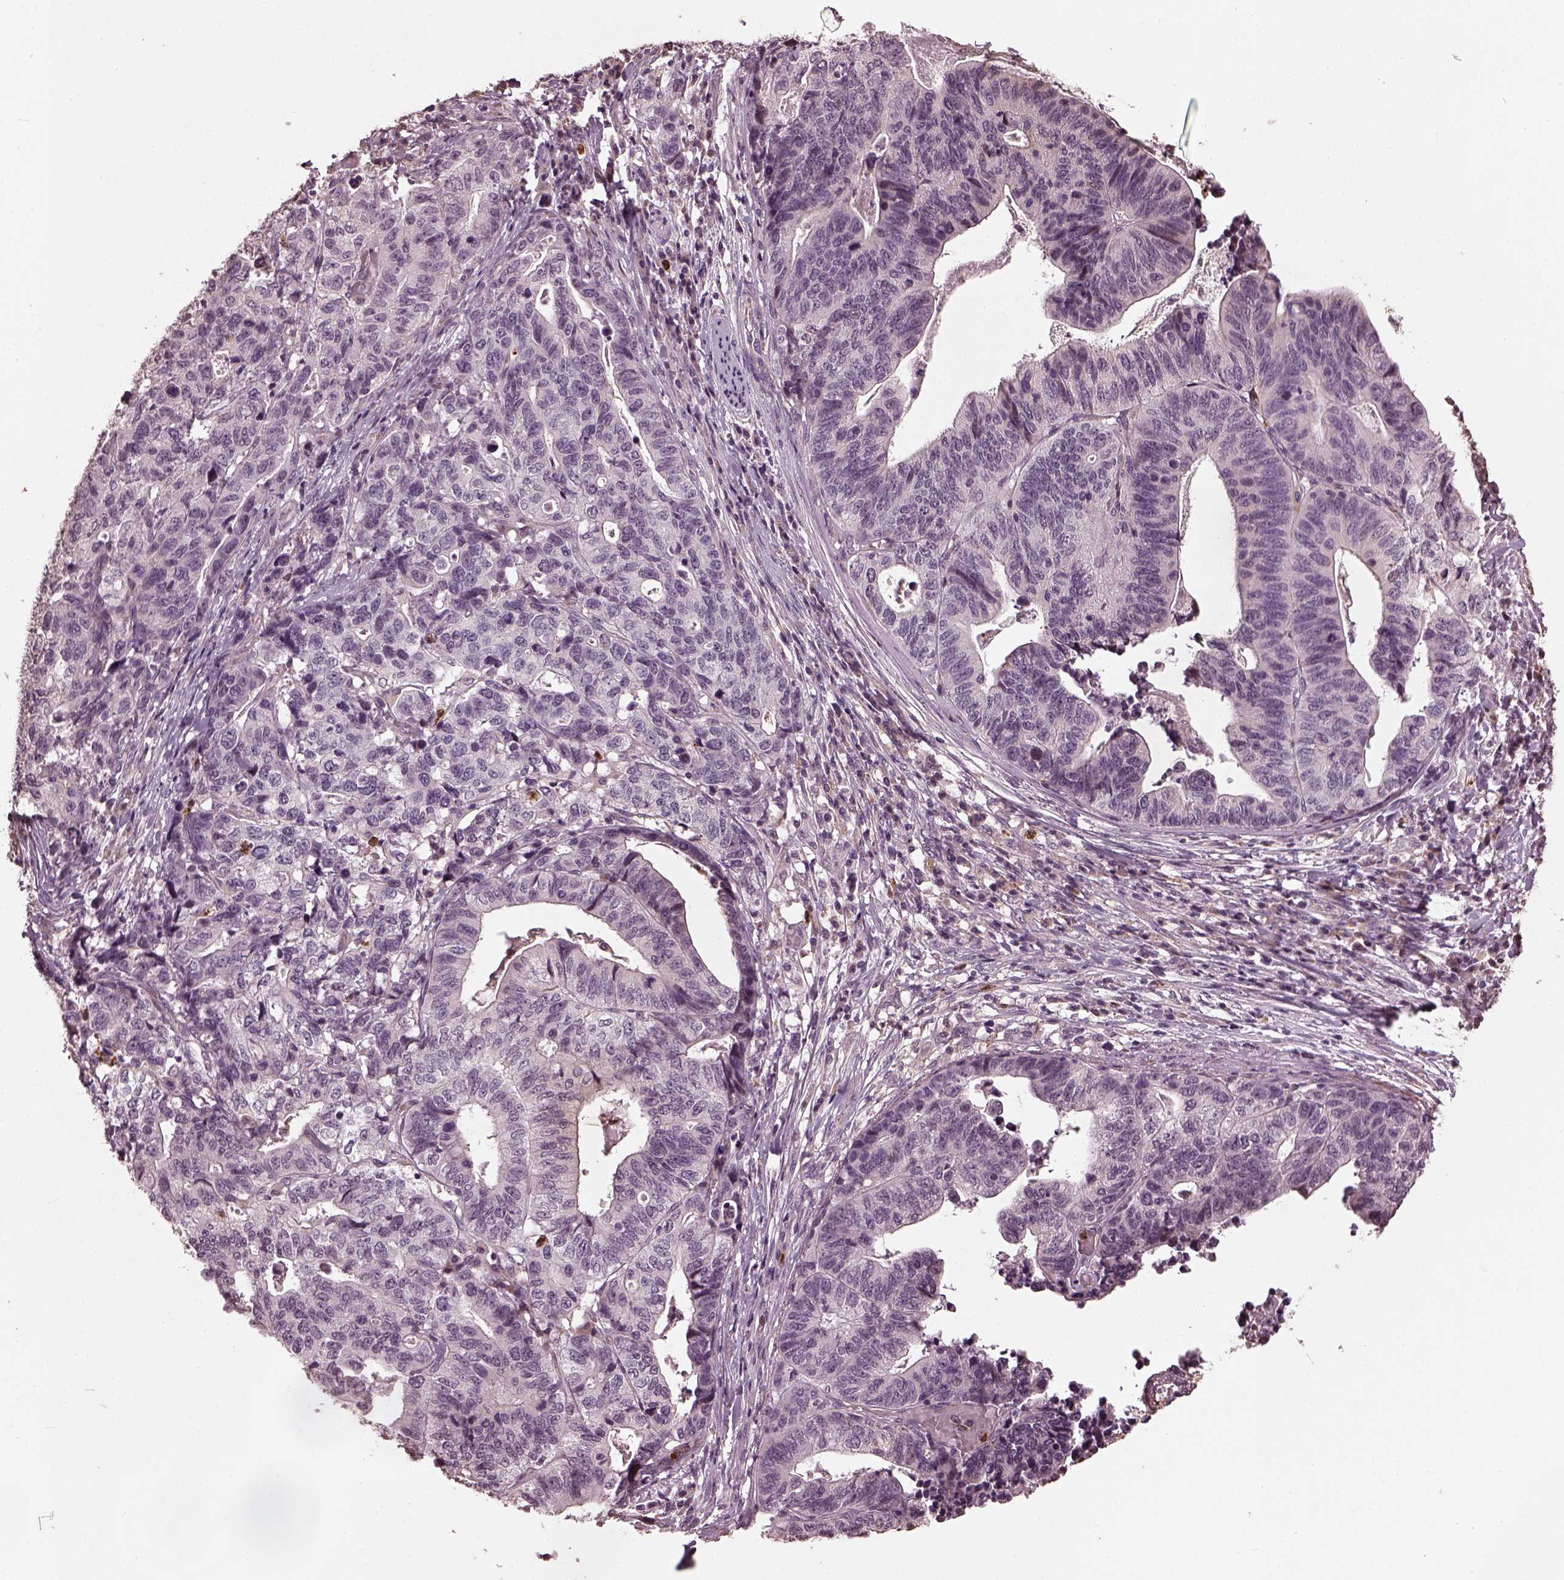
{"staining": {"intensity": "negative", "quantity": "none", "location": "none"}, "tissue": "stomach cancer", "cell_type": "Tumor cells", "image_type": "cancer", "snomed": [{"axis": "morphology", "description": "Adenocarcinoma, NOS"}, {"axis": "topography", "description": "Stomach, upper"}], "caption": "This image is of adenocarcinoma (stomach) stained with IHC to label a protein in brown with the nuclei are counter-stained blue. There is no staining in tumor cells. The staining was performed using DAB to visualize the protein expression in brown, while the nuclei were stained in blue with hematoxylin (Magnification: 20x).", "gene": "RUFY3", "patient": {"sex": "female", "age": 67}}